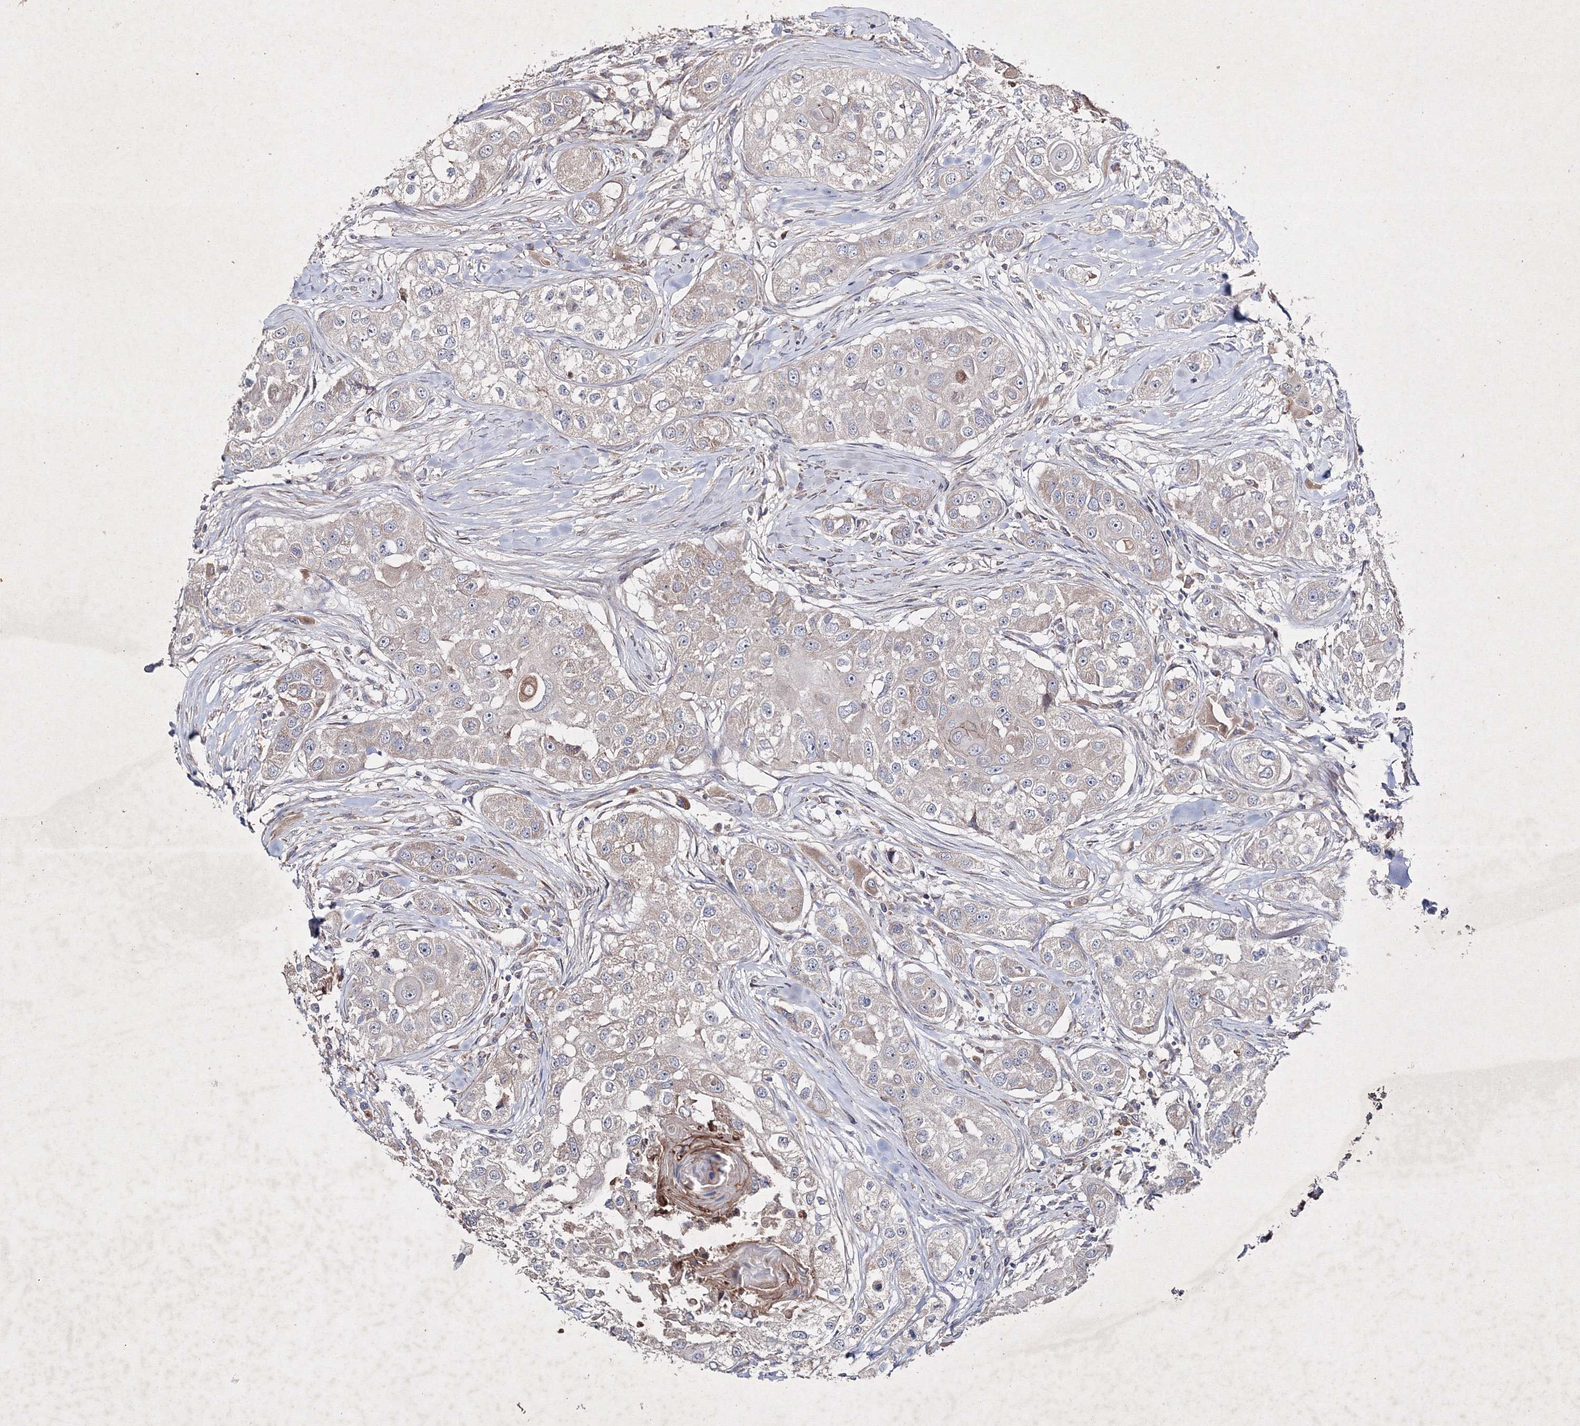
{"staining": {"intensity": "negative", "quantity": "none", "location": "none"}, "tissue": "head and neck cancer", "cell_type": "Tumor cells", "image_type": "cancer", "snomed": [{"axis": "morphology", "description": "Normal tissue, NOS"}, {"axis": "morphology", "description": "Squamous cell carcinoma, NOS"}, {"axis": "topography", "description": "Skeletal muscle"}, {"axis": "topography", "description": "Head-Neck"}], "caption": "Immunohistochemical staining of head and neck cancer exhibits no significant positivity in tumor cells. The staining is performed using DAB (3,3'-diaminobenzidine) brown chromogen with nuclei counter-stained in using hematoxylin.", "gene": "GFM1", "patient": {"sex": "male", "age": 51}}